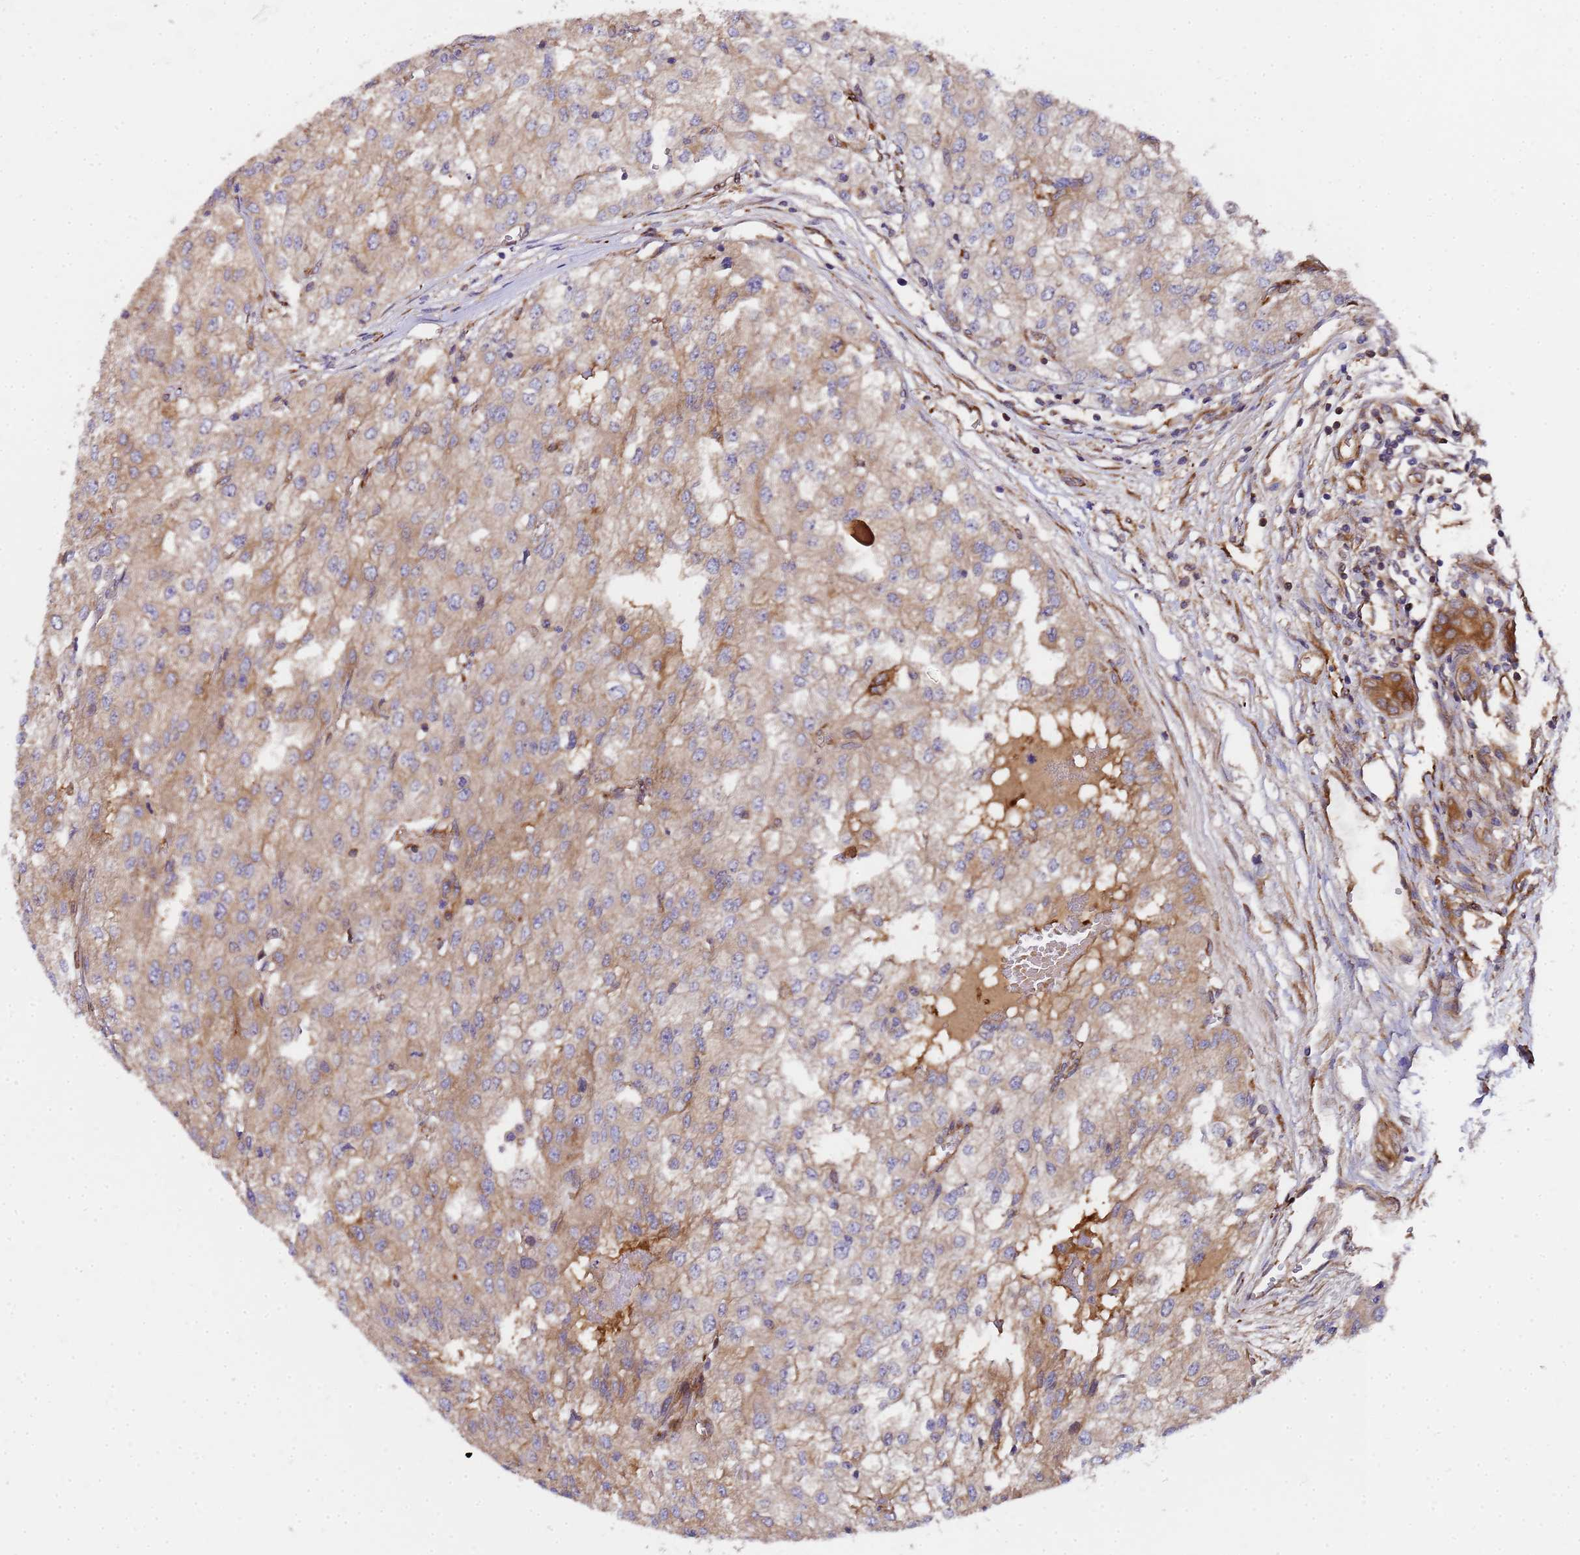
{"staining": {"intensity": "weak", "quantity": ">75%", "location": "cytoplasmic/membranous"}, "tissue": "renal cancer", "cell_type": "Tumor cells", "image_type": "cancer", "snomed": [{"axis": "morphology", "description": "Adenocarcinoma, NOS"}, {"axis": "topography", "description": "Kidney"}], "caption": "This is a histology image of IHC staining of adenocarcinoma (renal), which shows weak positivity in the cytoplasmic/membranous of tumor cells.", "gene": "MOCS1", "patient": {"sex": "female", "age": 54}}